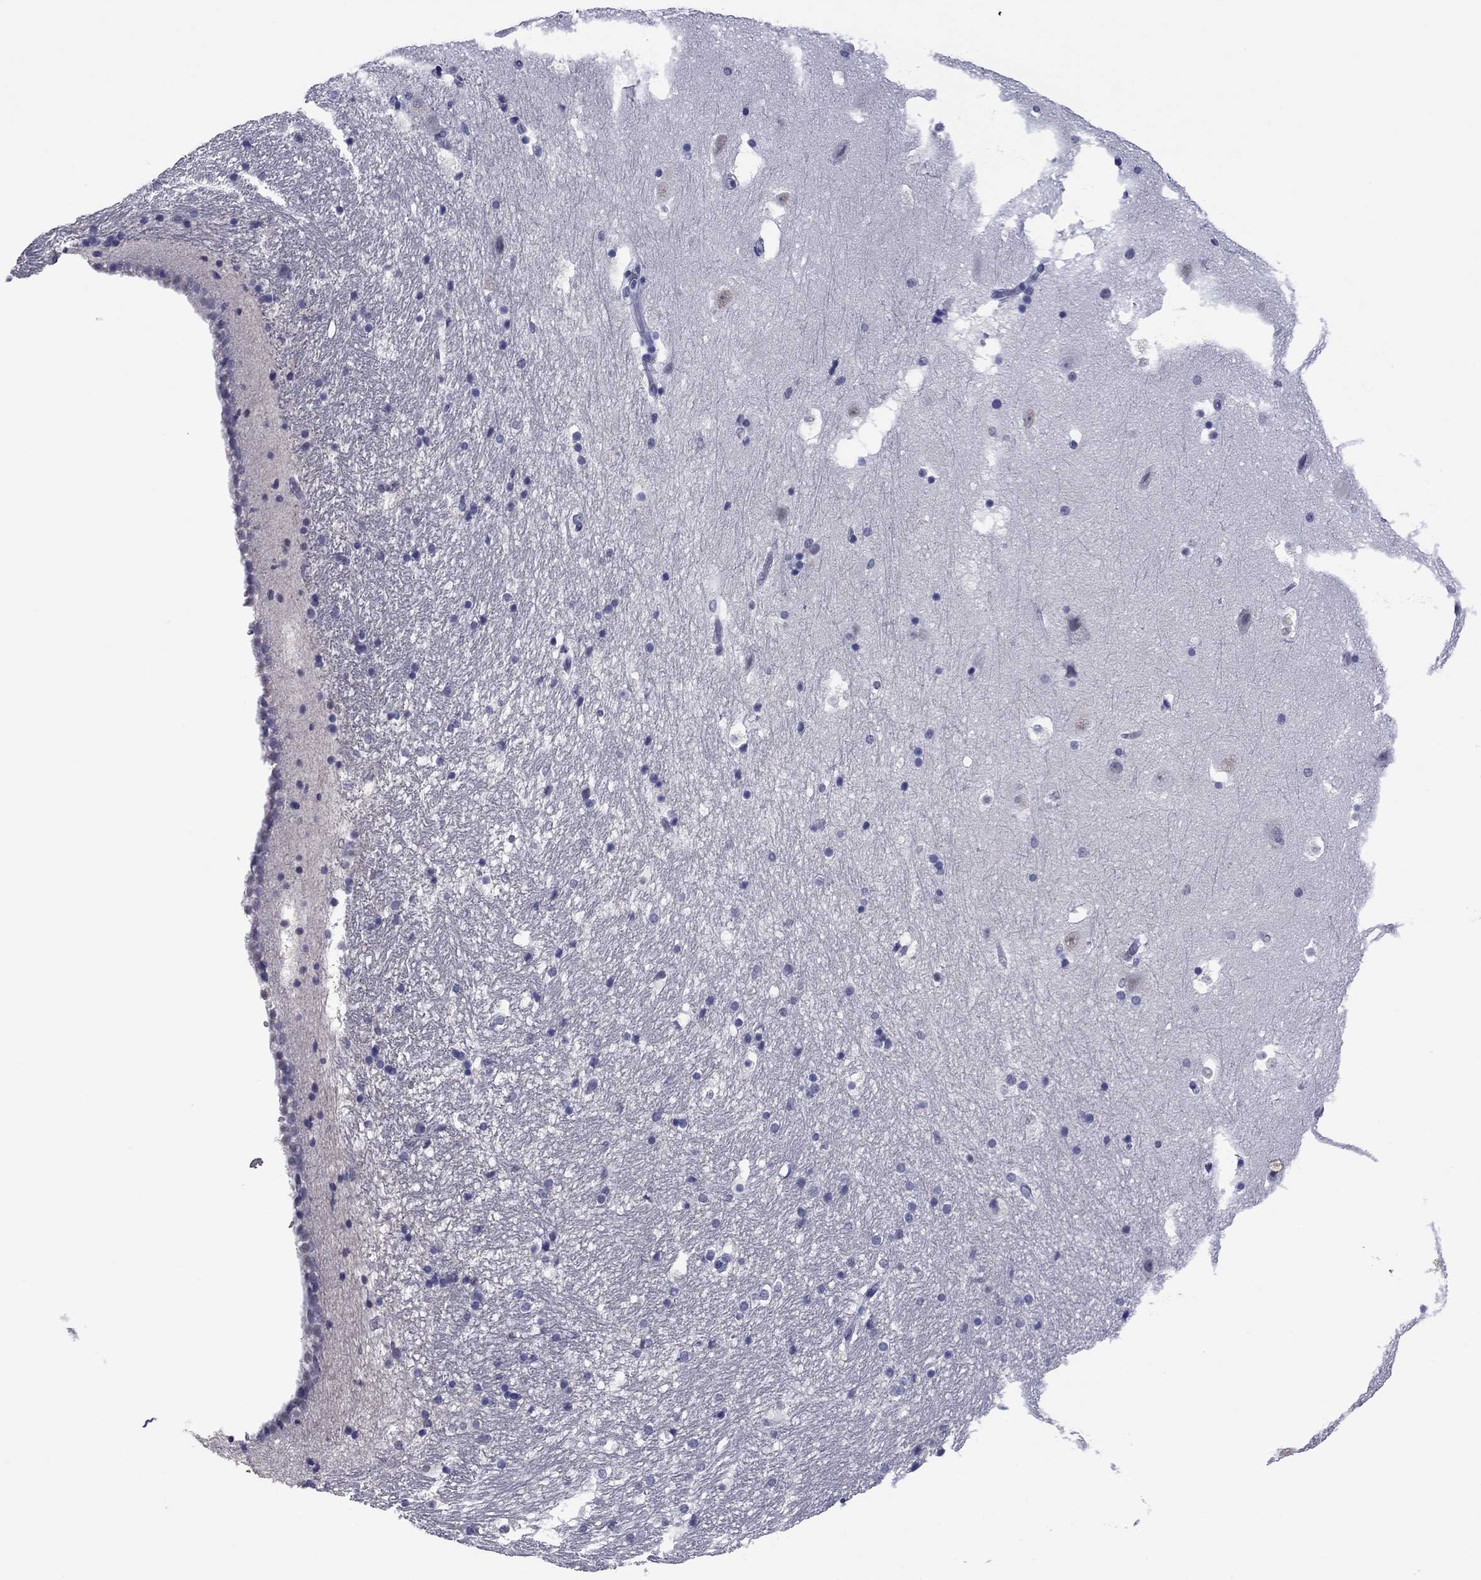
{"staining": {"intensity": "negative", "quantity": "none", "location": "none"}, "tissue": "hippocampus", "cell_type": "Glial cells", "image_type": "normal", "snomed": [{"axis": "morphology", "description": "Normal tissue, NOS"}, {"axis": "topography", "description": "Hippocampus"}], "caption": "Immunohistochemistry (IHC) image of normal hippocampus: hippocampus stained with DAB exhibits no significant protein staining in glial cells.", "gene": "HAO1", "patient": {"sex": "male", "age": 51}}